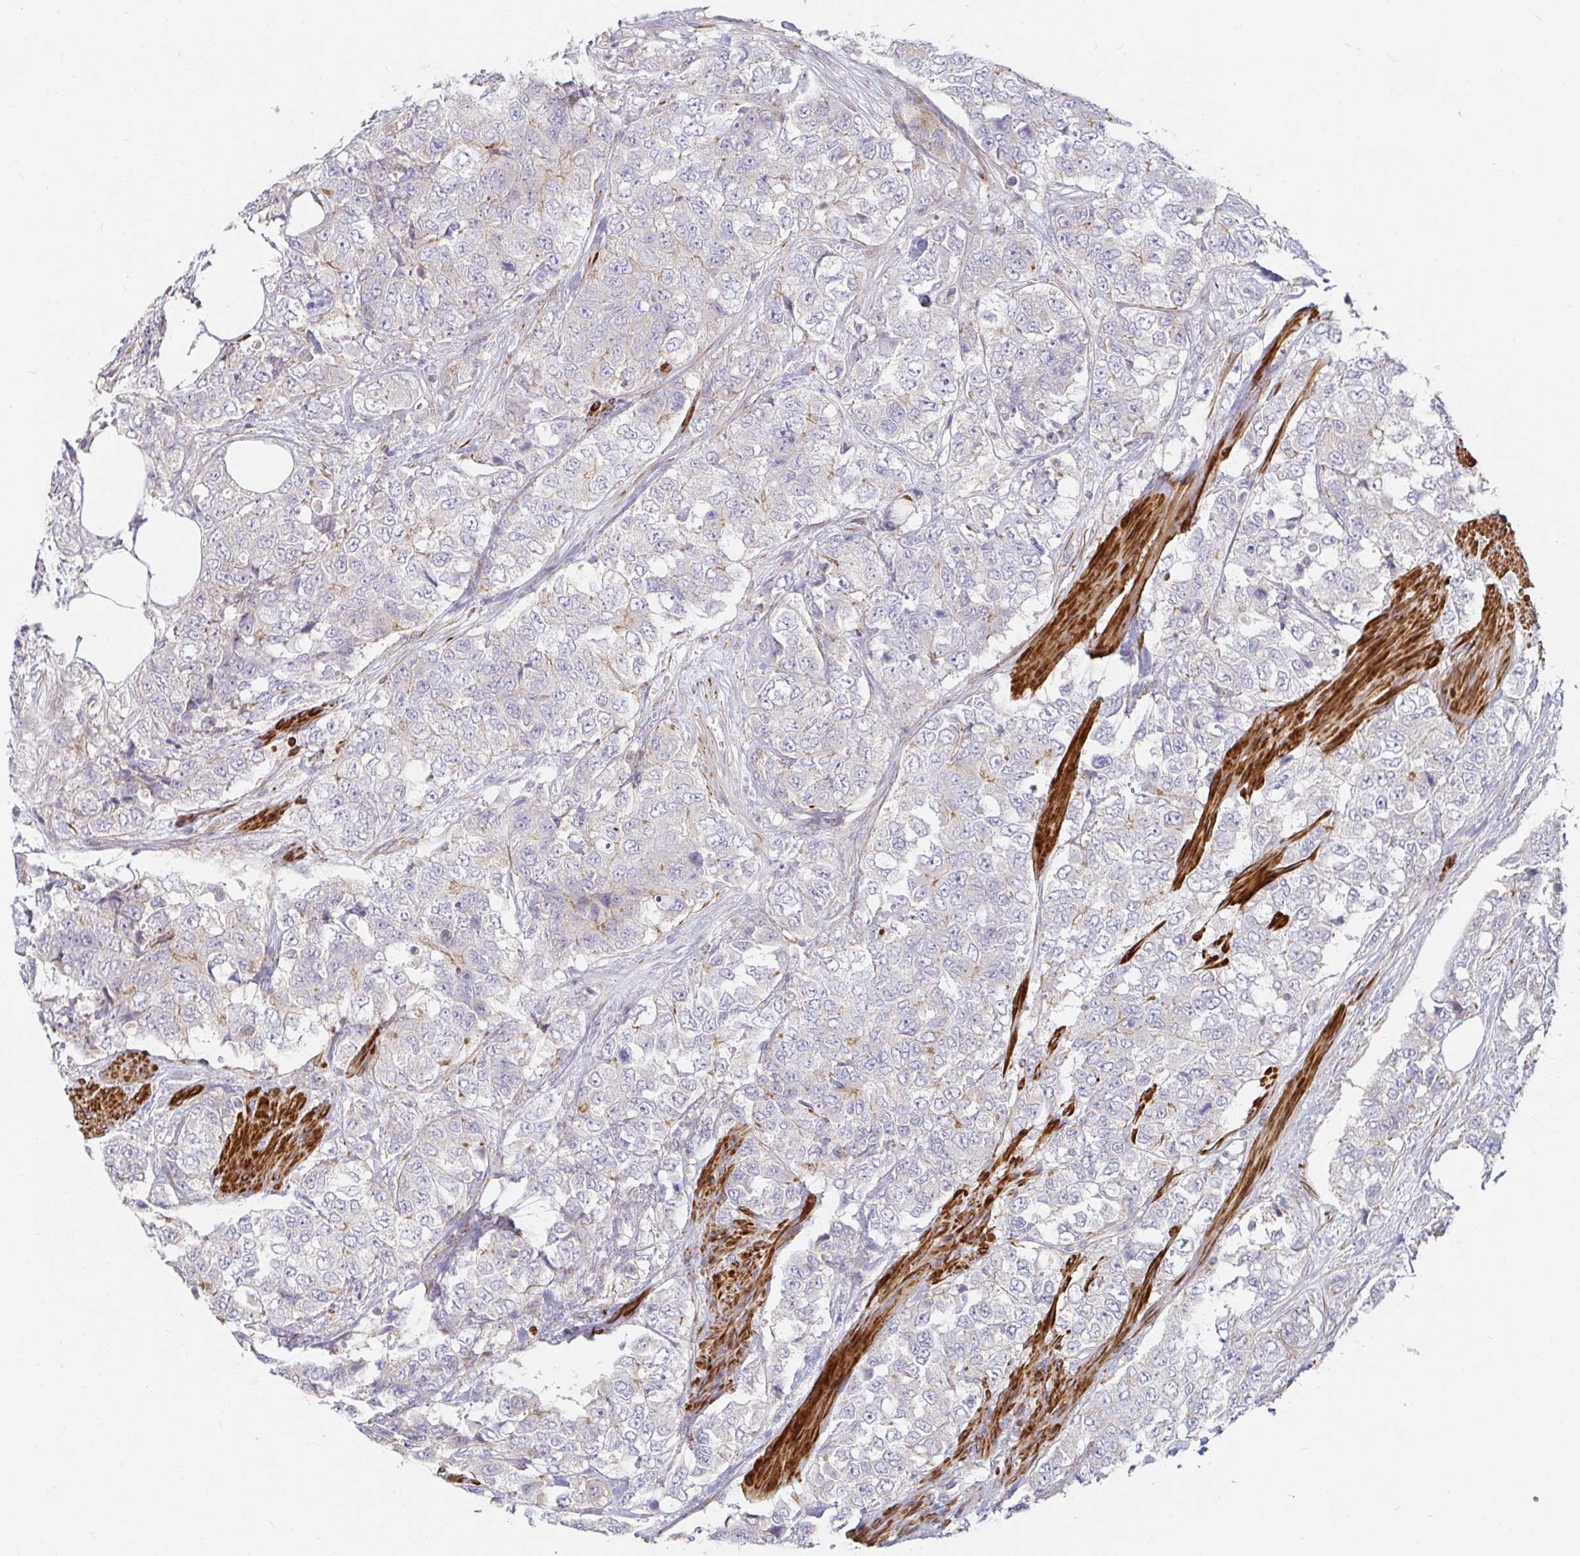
{"staining": {"intensity": "negative", "quantity": "none", "location": "none"}, "tissue": "urothelial cancer", "cell_type": "Tumor cells", "image_type": "cancer", "snomed": [{"axis": "morphology", "description": "Urothelial carcinoma, High grade"}, {"axis": "topography", "description": "Urinary bladder"}], "caption": "Urothelial cancer stained for a protein using immunohistochemistry (IHC) displays no positivity tumor cells.", "gene": "SSH2", "patient": {"sex": "female", "age": 78}}